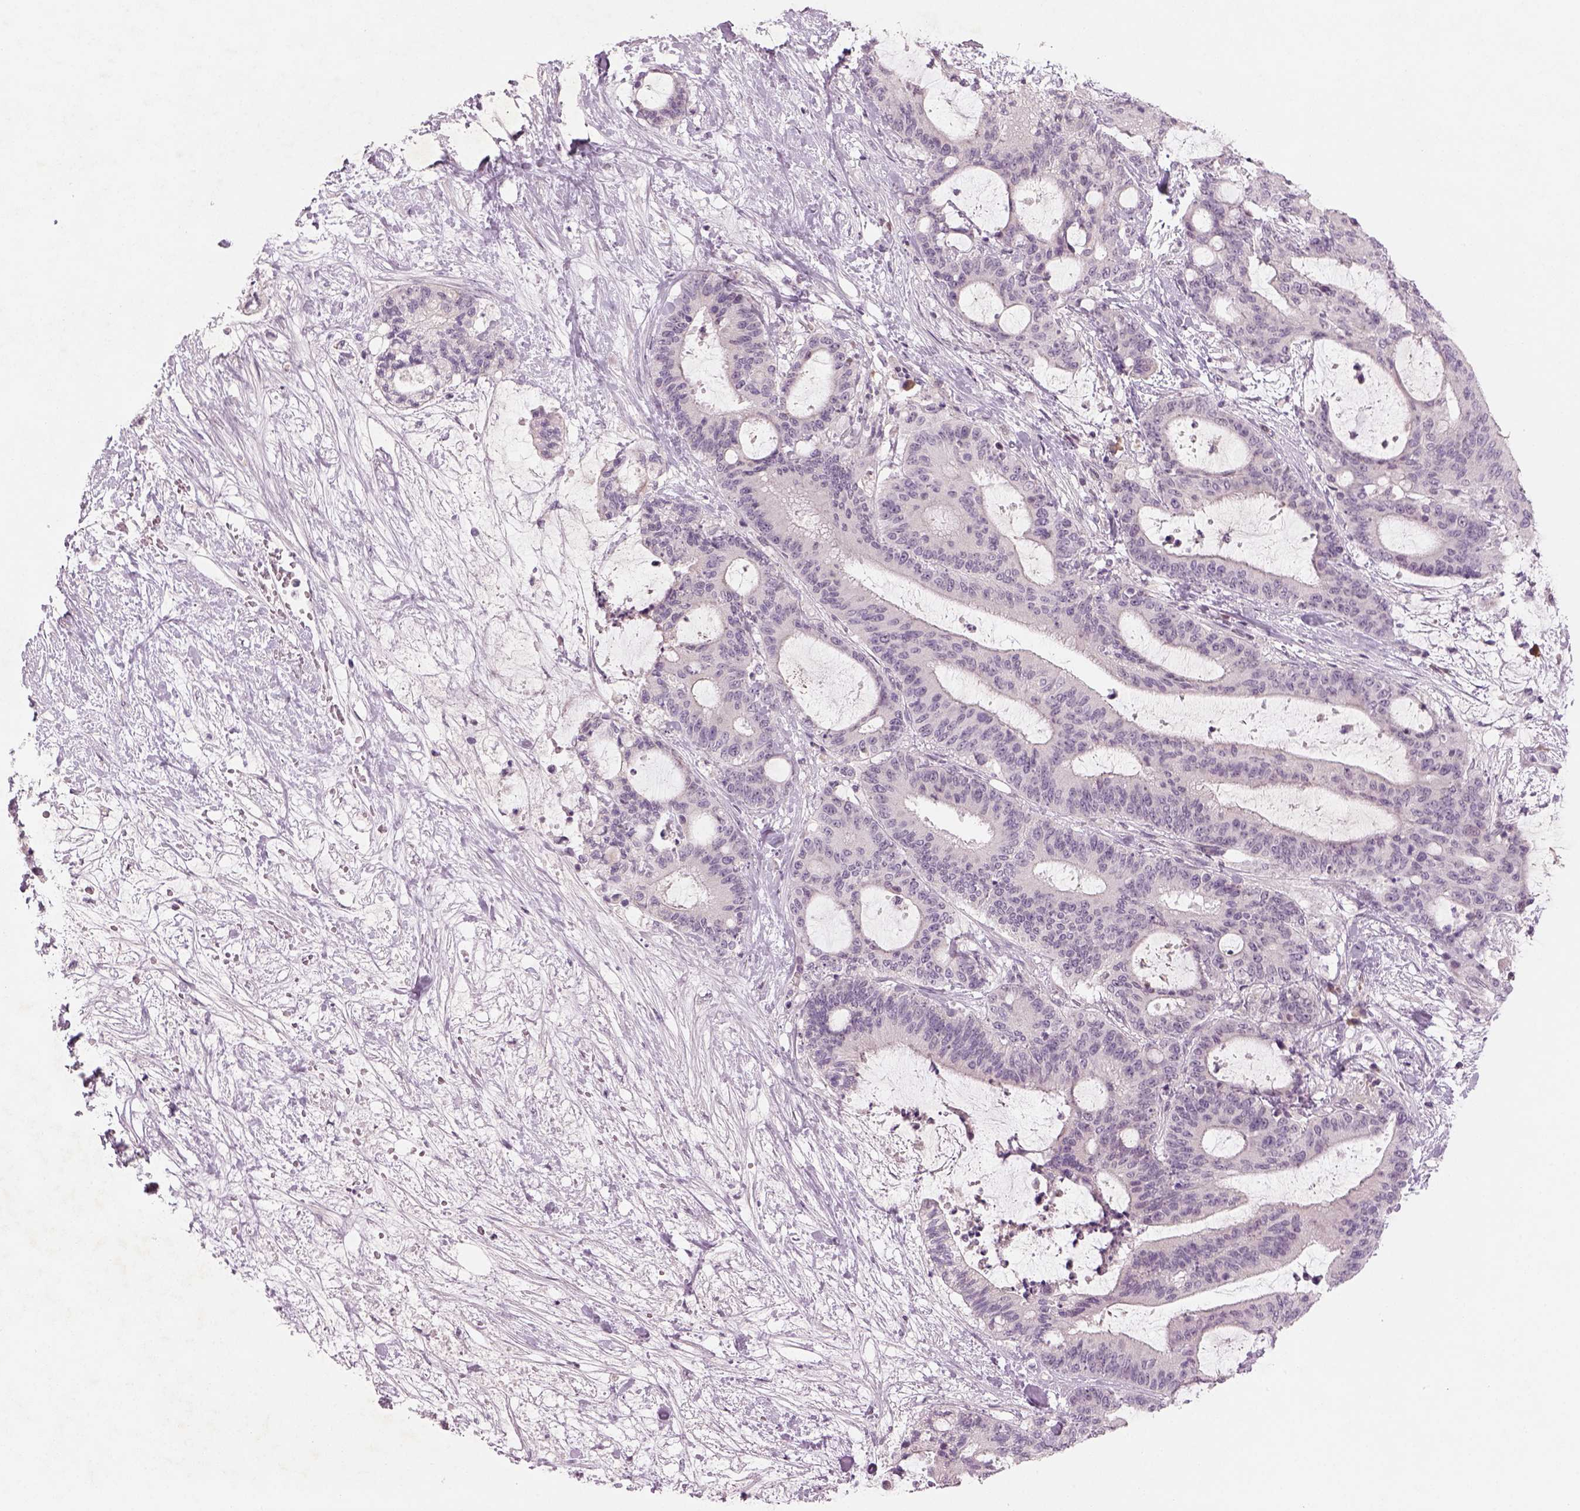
{"staining": {"intensity": "negative", "quantity": "none", "location": "none"}, "tissue": "liver cancer", "cell_type": "Tumor cells", "image_type": "cancer", "snomed": [{"axis": "morphology", "description": "Cholangiocarcinoma"}, {"axis": "topography", "description": "Liver"}], "caption": "The micrograph reveals no significant staining in tumor cells of liver cholangiocarcinoma.", "gene": "PENK", "patient": {"sex": "female", "age": 73}}